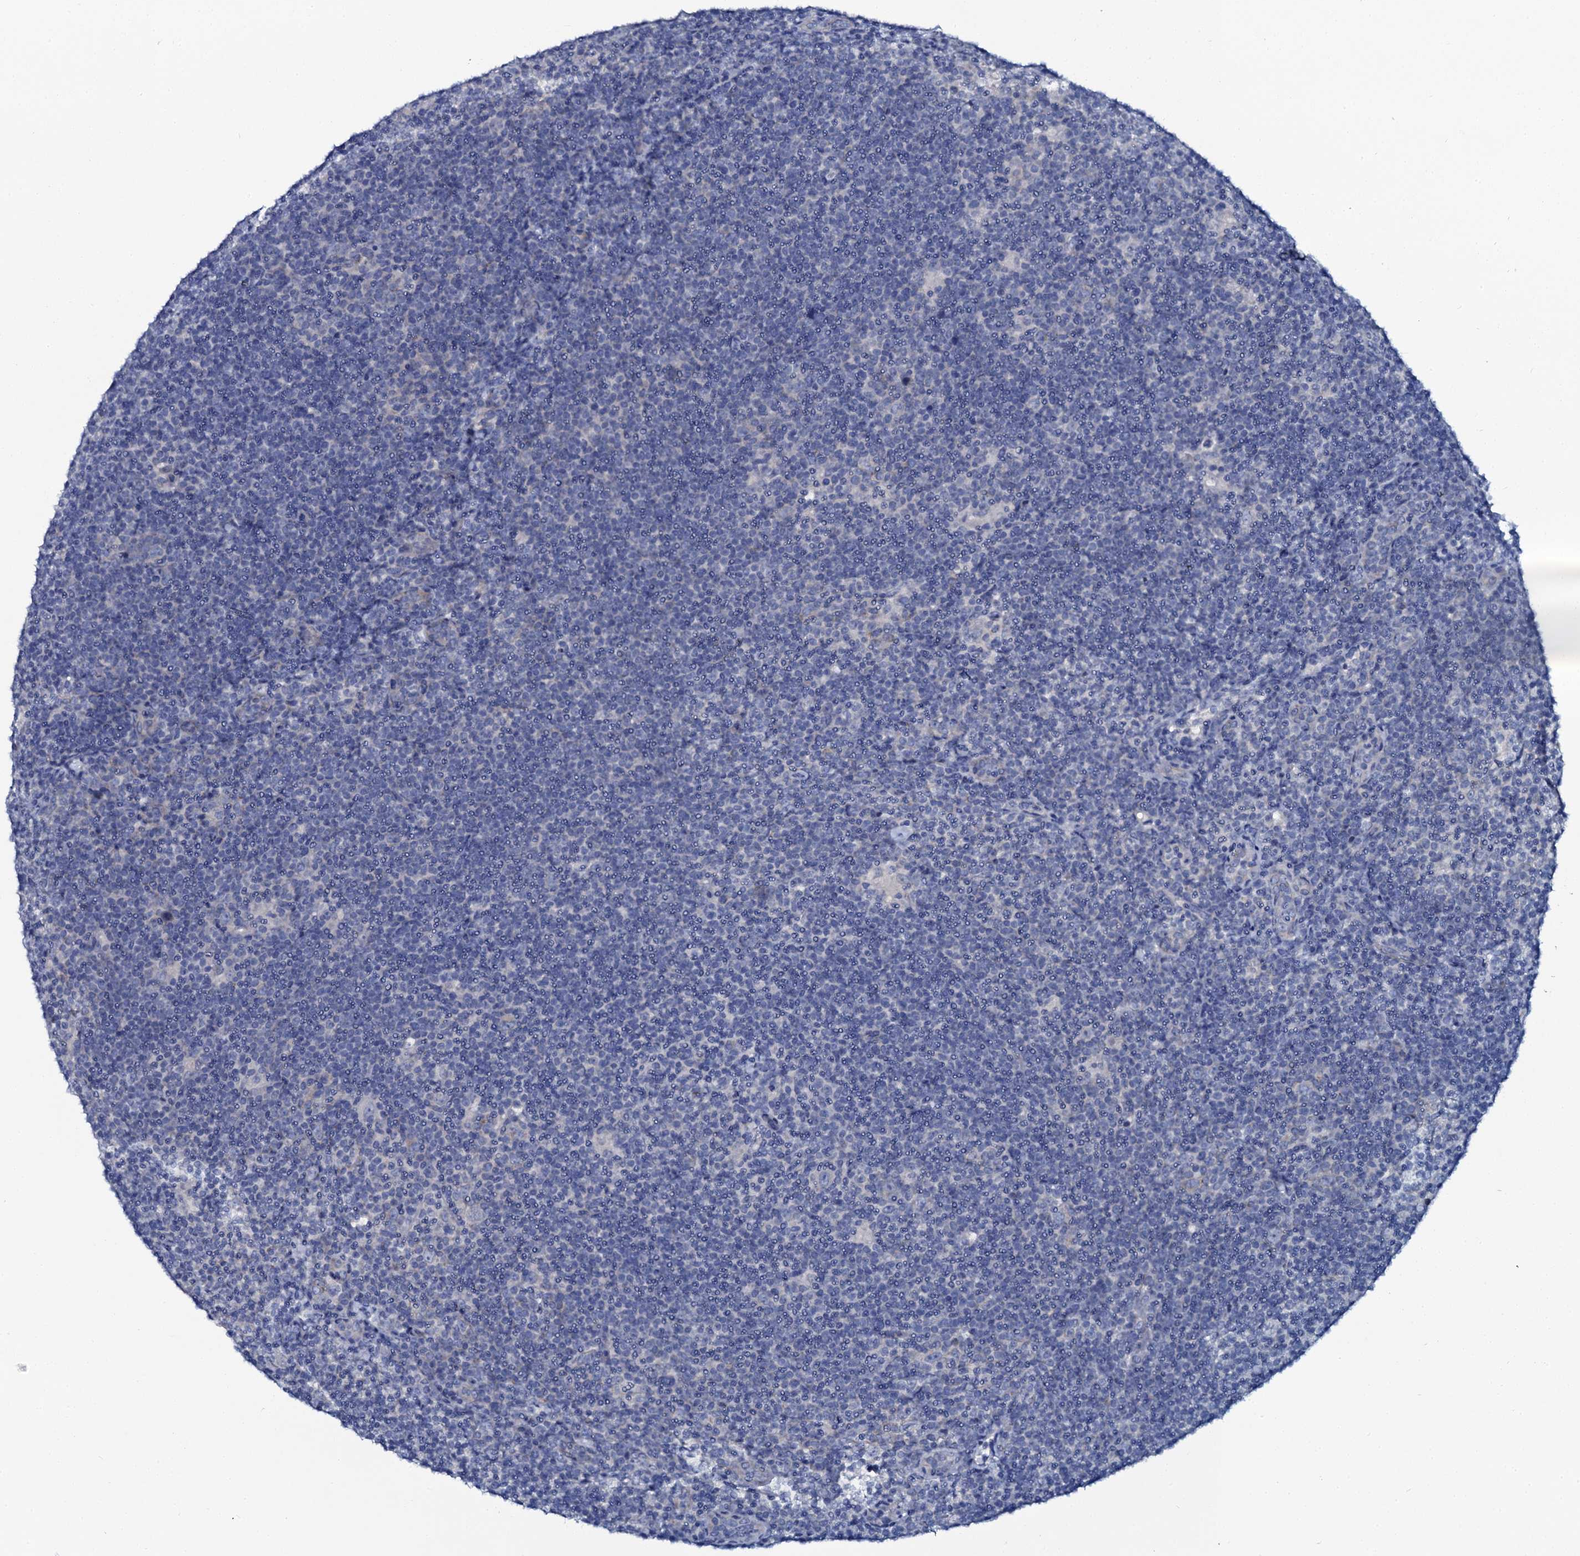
{"staining": {"intensity": "negative", "quantity": "none", "location": "none"}, "tissue": "lymphoma", "cell_type": "Tumor cells", "image_type": "cancer", "snomed": [{"axis": "morphology", "description": "Hodgkin's disease, NOS"}, {"axis": "topography", "description": "Lymph node"}], "caption": "IHC image of neoplastic tissue: human lymphoma stained with DAB (3,3'-diaminobenzidine) displays no significant protein staining in tumor cells.", "gene": "C10orf88", "patient": {"sex": "female", "age": 57}}